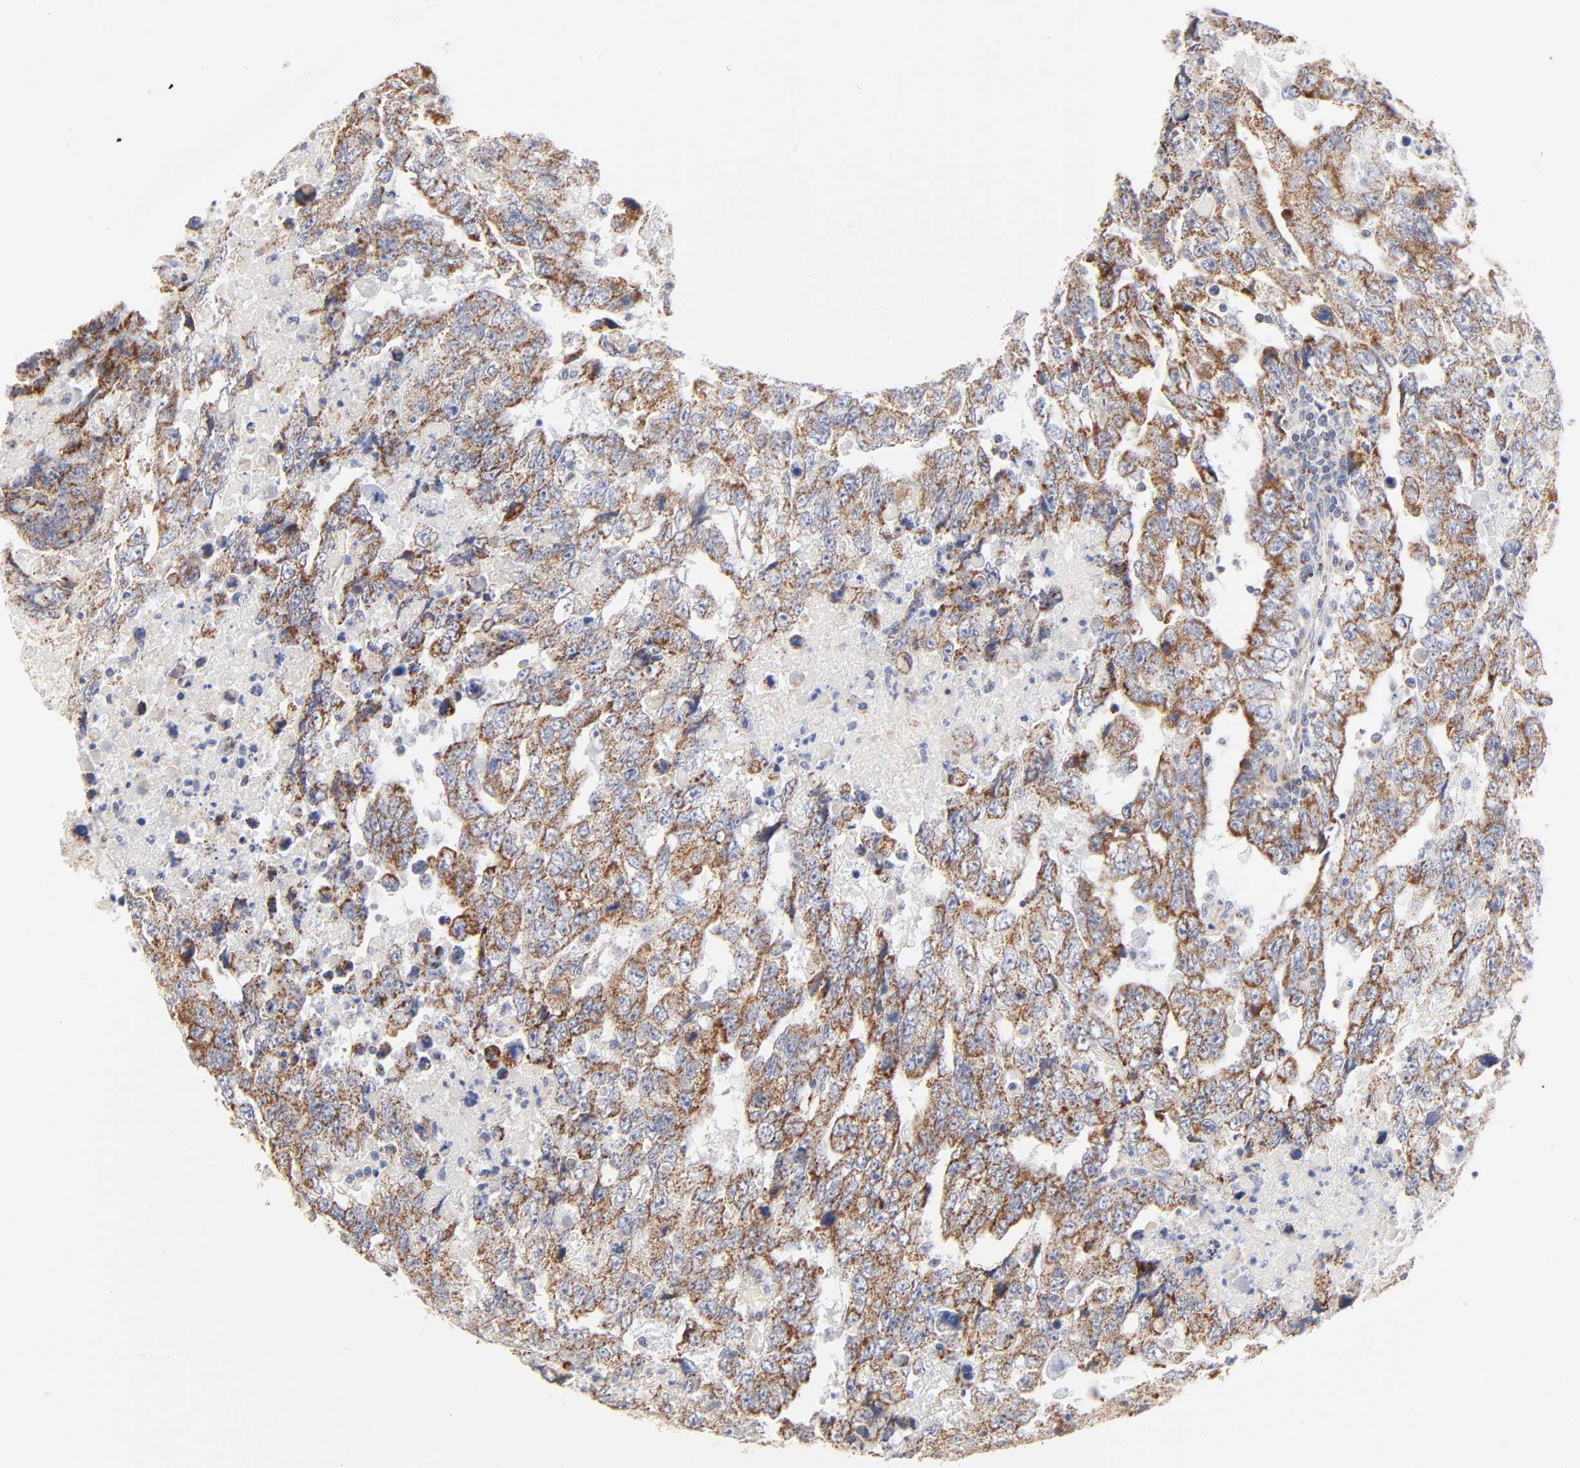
{"staining": {"intensity": "moderate", "quantity": ">75%", "location": "cytoplasmic/membranous"}, "tissue": "testis cancer", "cell_type": "Tumor cells", "image_type": "cancer", "snomed": [{"axis": "morphology", "description": "Carcinoma, Embryonal, NOS"}, {"axis": "topography", "description": "Testis"}], "caption": "Immunohistochemistry (IHC) photomicrograph of neoplastic tissue: testis cancer stained using immunohistochemistry (IHC) exhibits medium levels of moderate protein expression localized specifically in the cytoplasmic/membranous of tumor cells, appearing as a cytoplasmic/membranous brown color.", "gene": "MRPL58", "patient": {"sex": "male", "age": 36}}